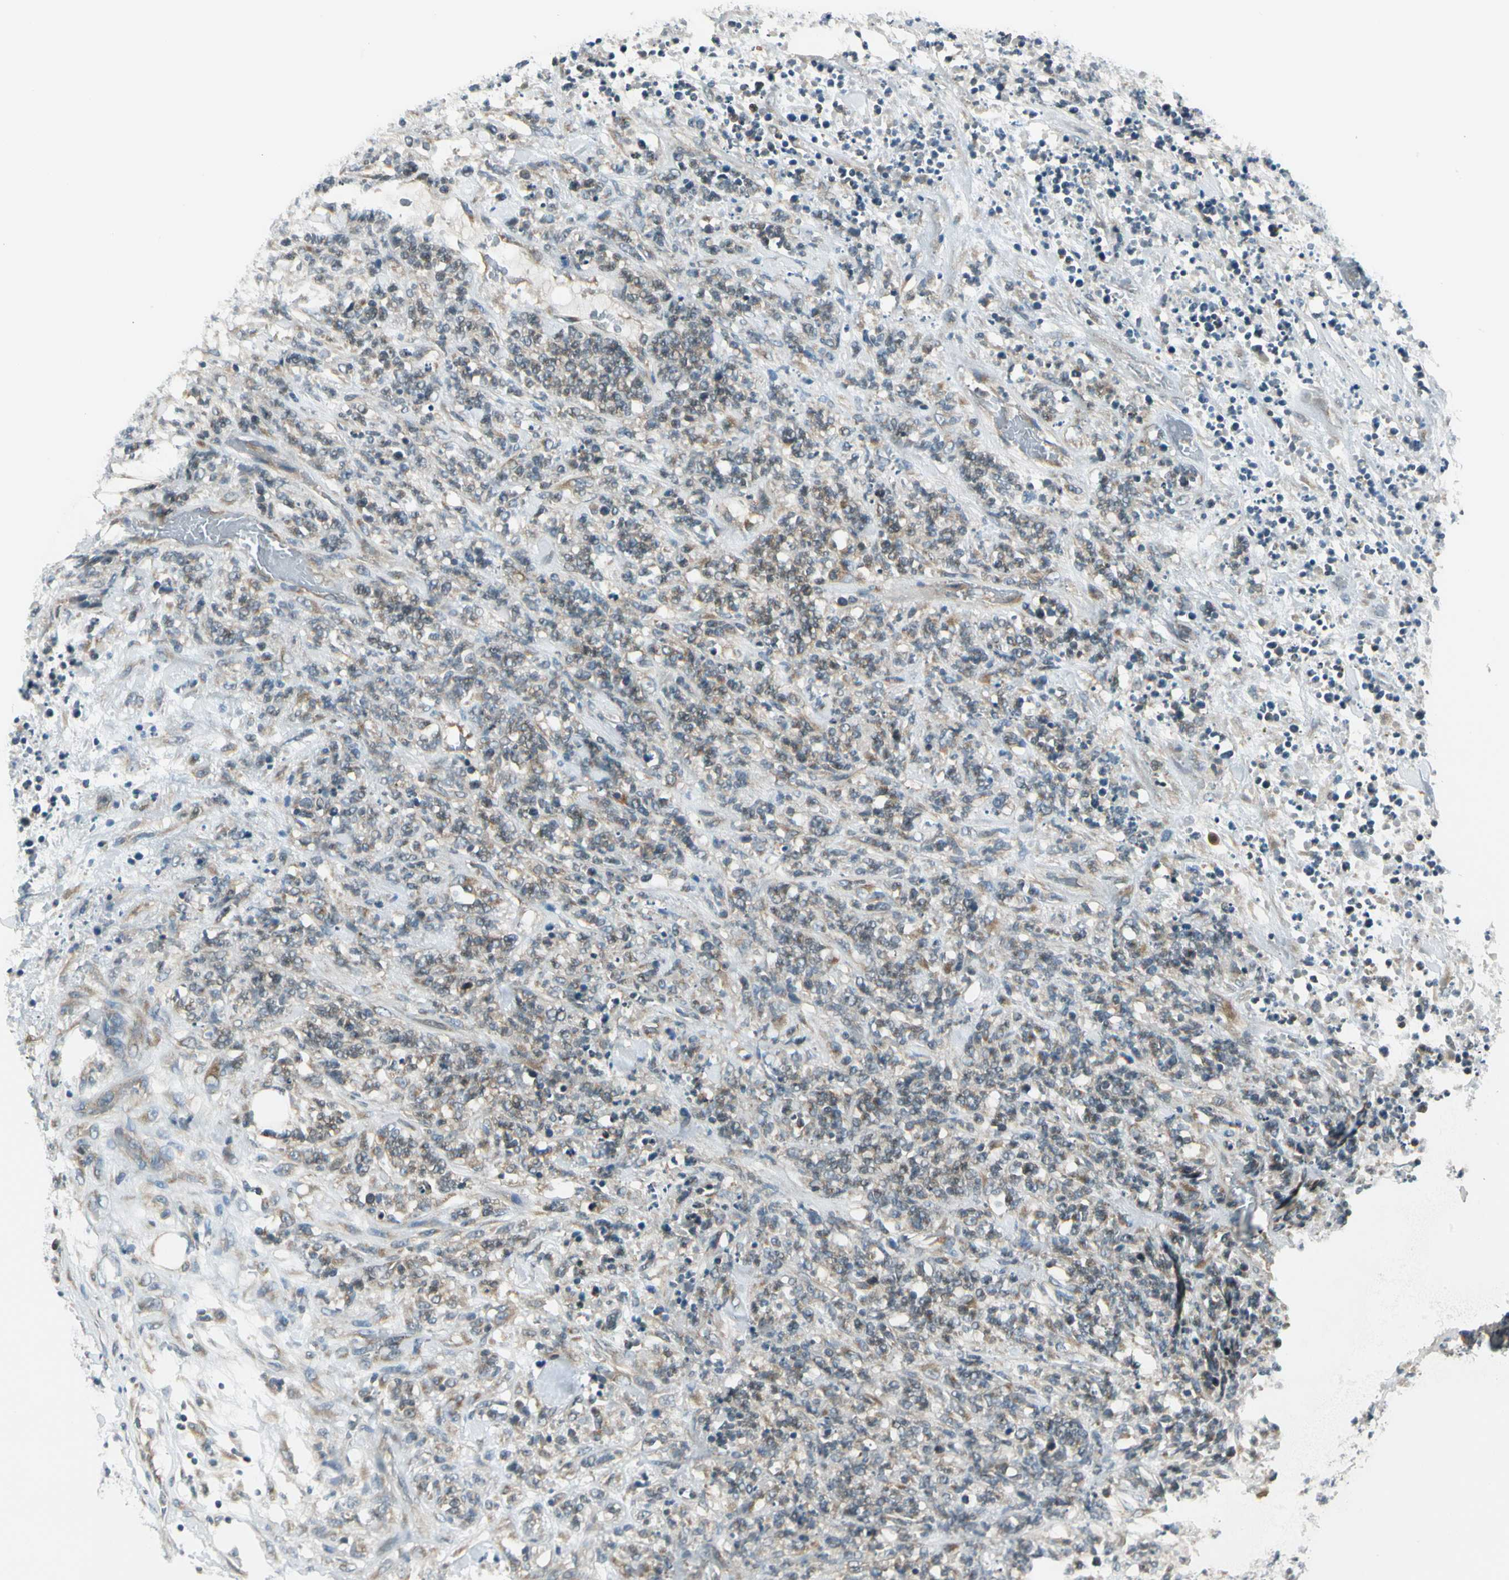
{"staining": {"intensity": "weak", "quantity": ">75%", "location": "cytoplasmic/membranous"}, "tissue": "lymphoma", "cell_type": "Tumor cells", "image_type": "cancer", "snomed": [{"axis": "morphology", "description": "Malignant lymphoma, non-Hodgkin's type, High grade"}, {"axis": "topography", "description": "Soft tissue"}], "caption": "Tumor cells exhibit low levels of weak cytoplasmic/membranous positivity in approximately >75% of cells in lymphoma. (Brightfield microscopy of DAB IHC at high magnification).", "gene": "BNIP1", "patient": {"sex": "male", "age": 18}}